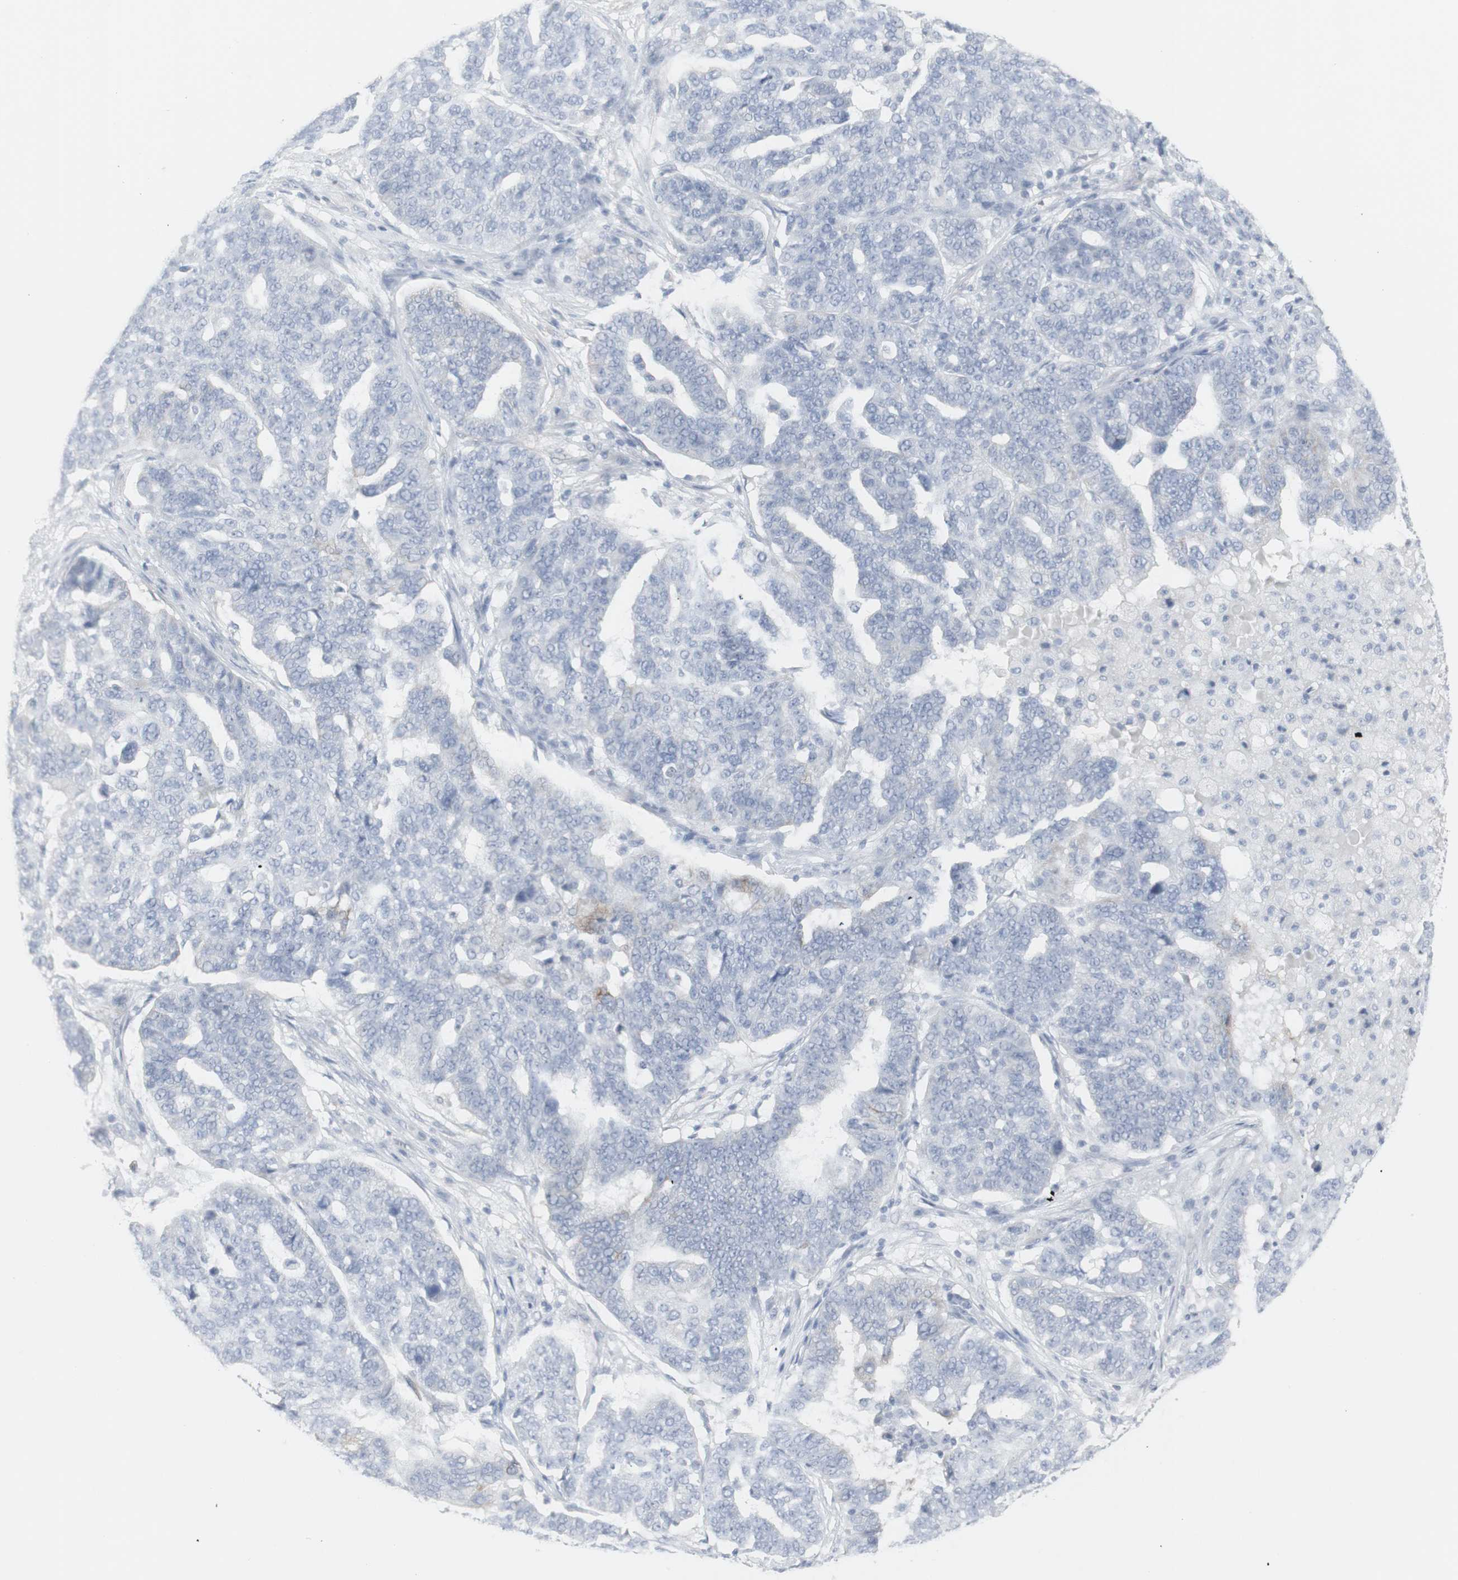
{"staining": {"intensity": "negative", "quantity": "none", "location": "none"}, "tissue": "ovarian cancer", "cell_type": "Tumor cells", "image_type": "cancer", "snomed": [{"axis": "morphology", "description": "Cystadenocarcinoma, serous, NOS"}, {"axis": "topography", "description": "Ovary"}], "caption": "This is an immunohistochemistry (IHC) micrograph of human ovarian cancer (serous cystadenocarcinoma). There is no staining in tumor cells.", "gene": "ENSG00000198211", "patient": {"sex": "female", "age": 59}}